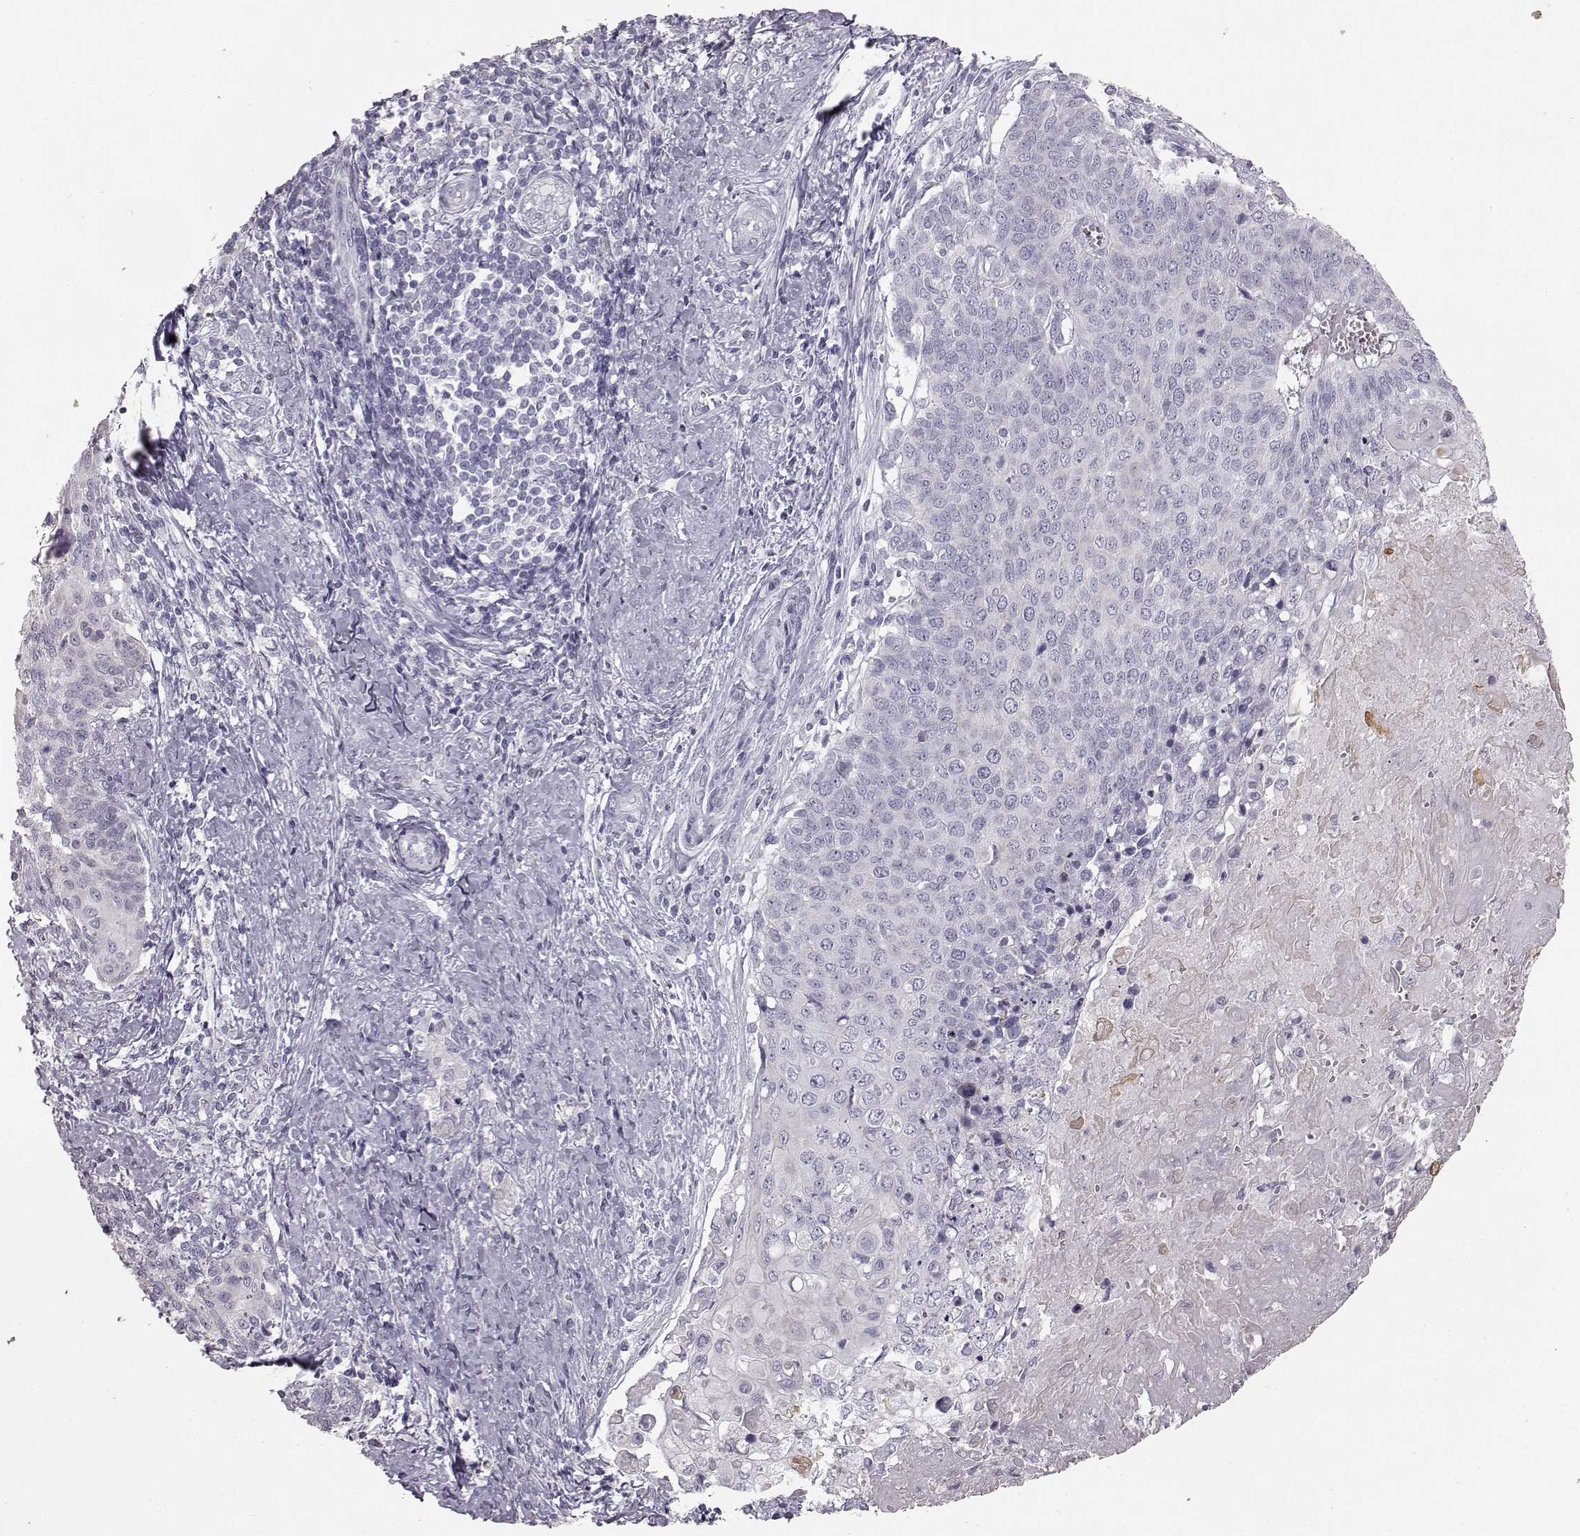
{"staining": {"intensity": "negative", "quantity": "none", "location": "none"}, "tissue": "cervical cancer", "cell_type": "Tumor cells", "image_type": "cancer", "snomed": [{"axis": "morphology", "description": "Squamous cell carcinoma, NOS"}, {"axis": "topography", "description": "Cervix"}], "caption": "Human cervical cancer stained for a protein using immunohistochemistry displays no expression in tumor cells.", "gene": "KRT33A", "patient": {"sex": "female", "age": 39}}